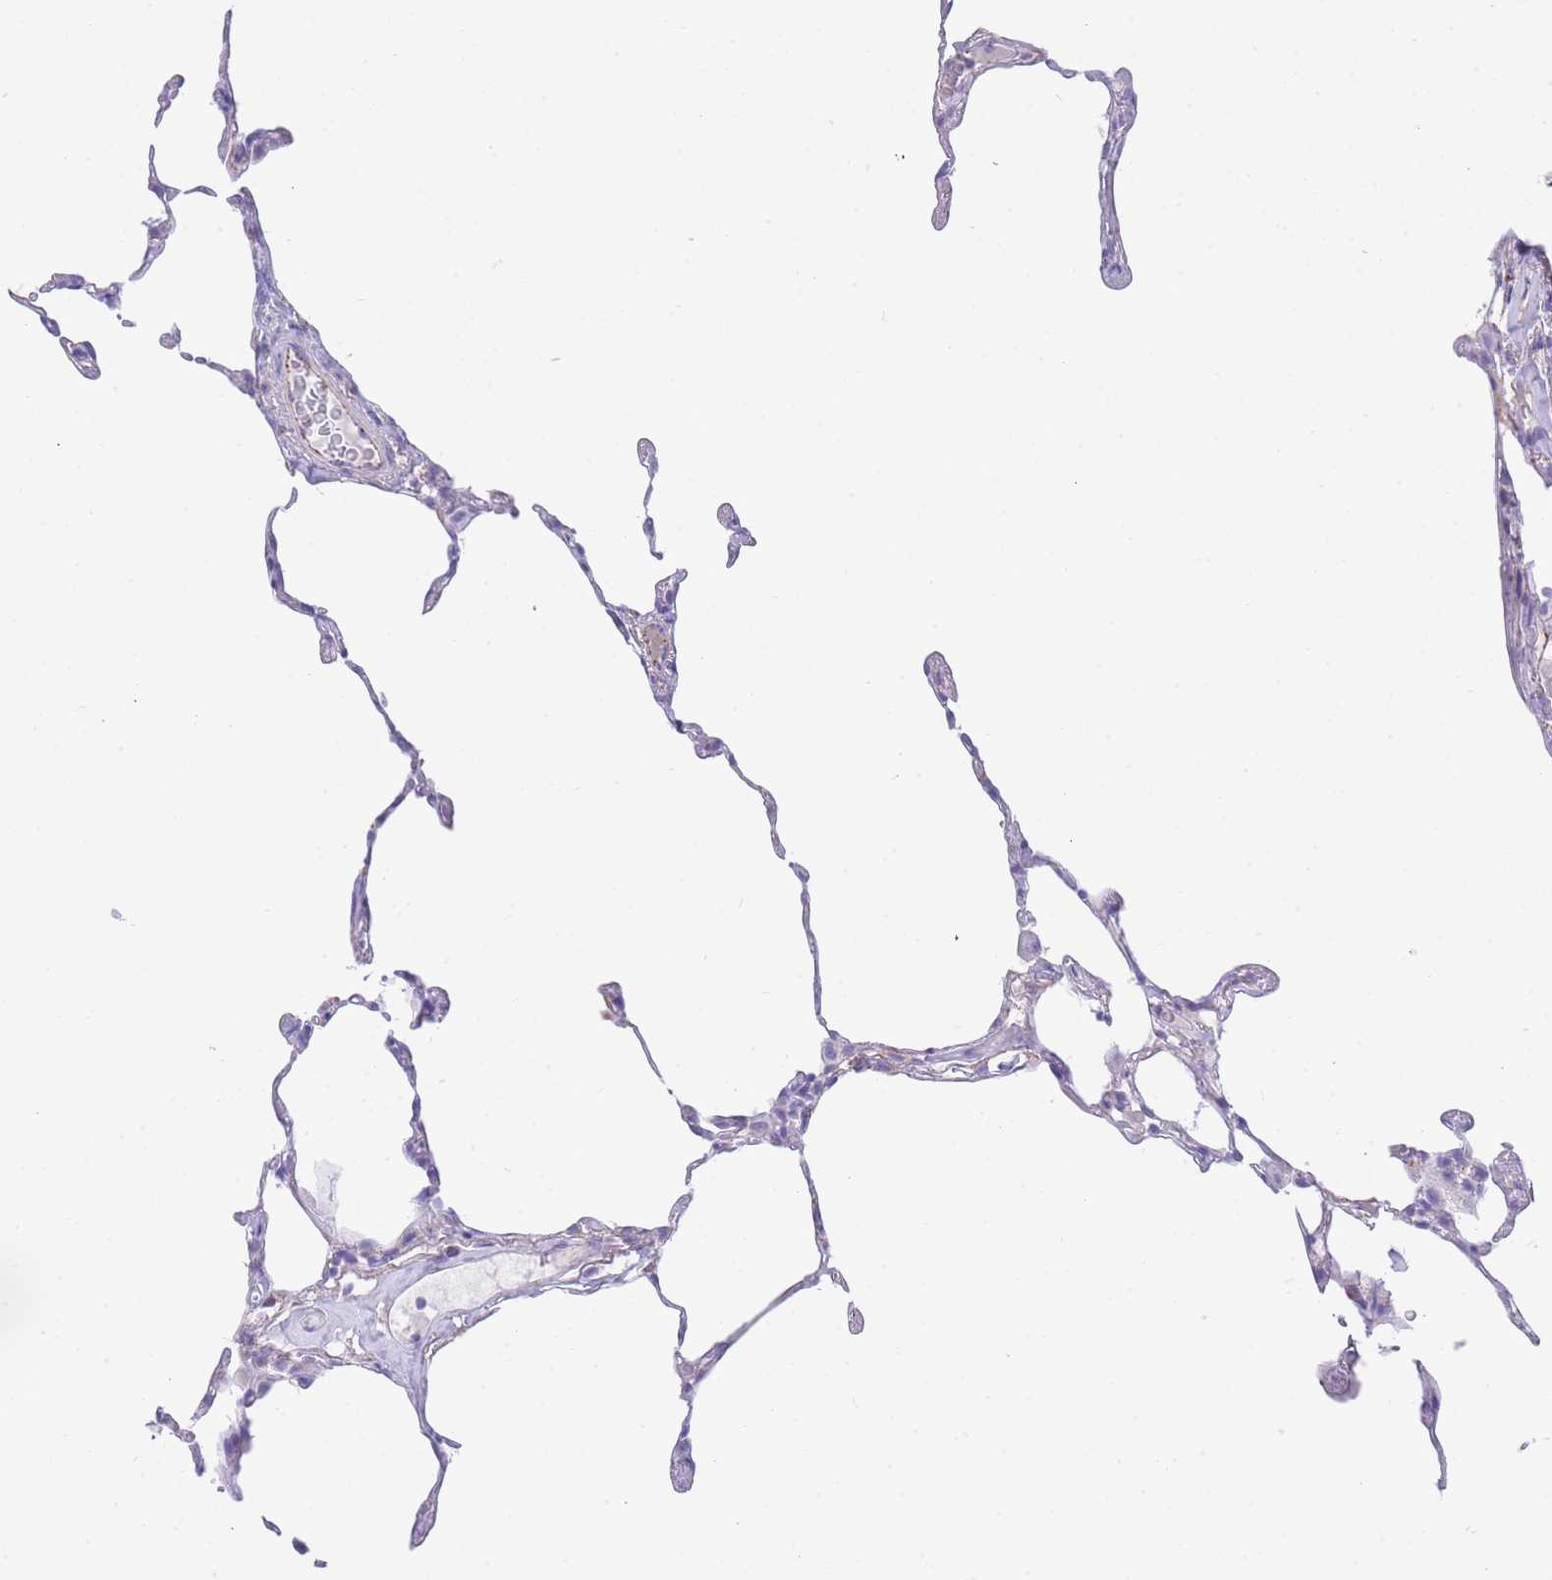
{"staining": {"intensity": "negative", "quantity": "none", "location": "none"}, "tissue": "lung", "cell_type": "Alveolar cells", "image_type": "normal", "snomed": [{"axis": "morphology", "description": "Normal tissue, NOS"}, {"axis": "topography", "description": "Lung"}], "caption": "This is a image of immunohistochemistry staining of unremarkable lung, which shows no positivity in alveolar cells. (IHC, brightfield microscopy, high magnification).", "gene": "ACSM4", "patient": {"sex": "female", "age": 57}}